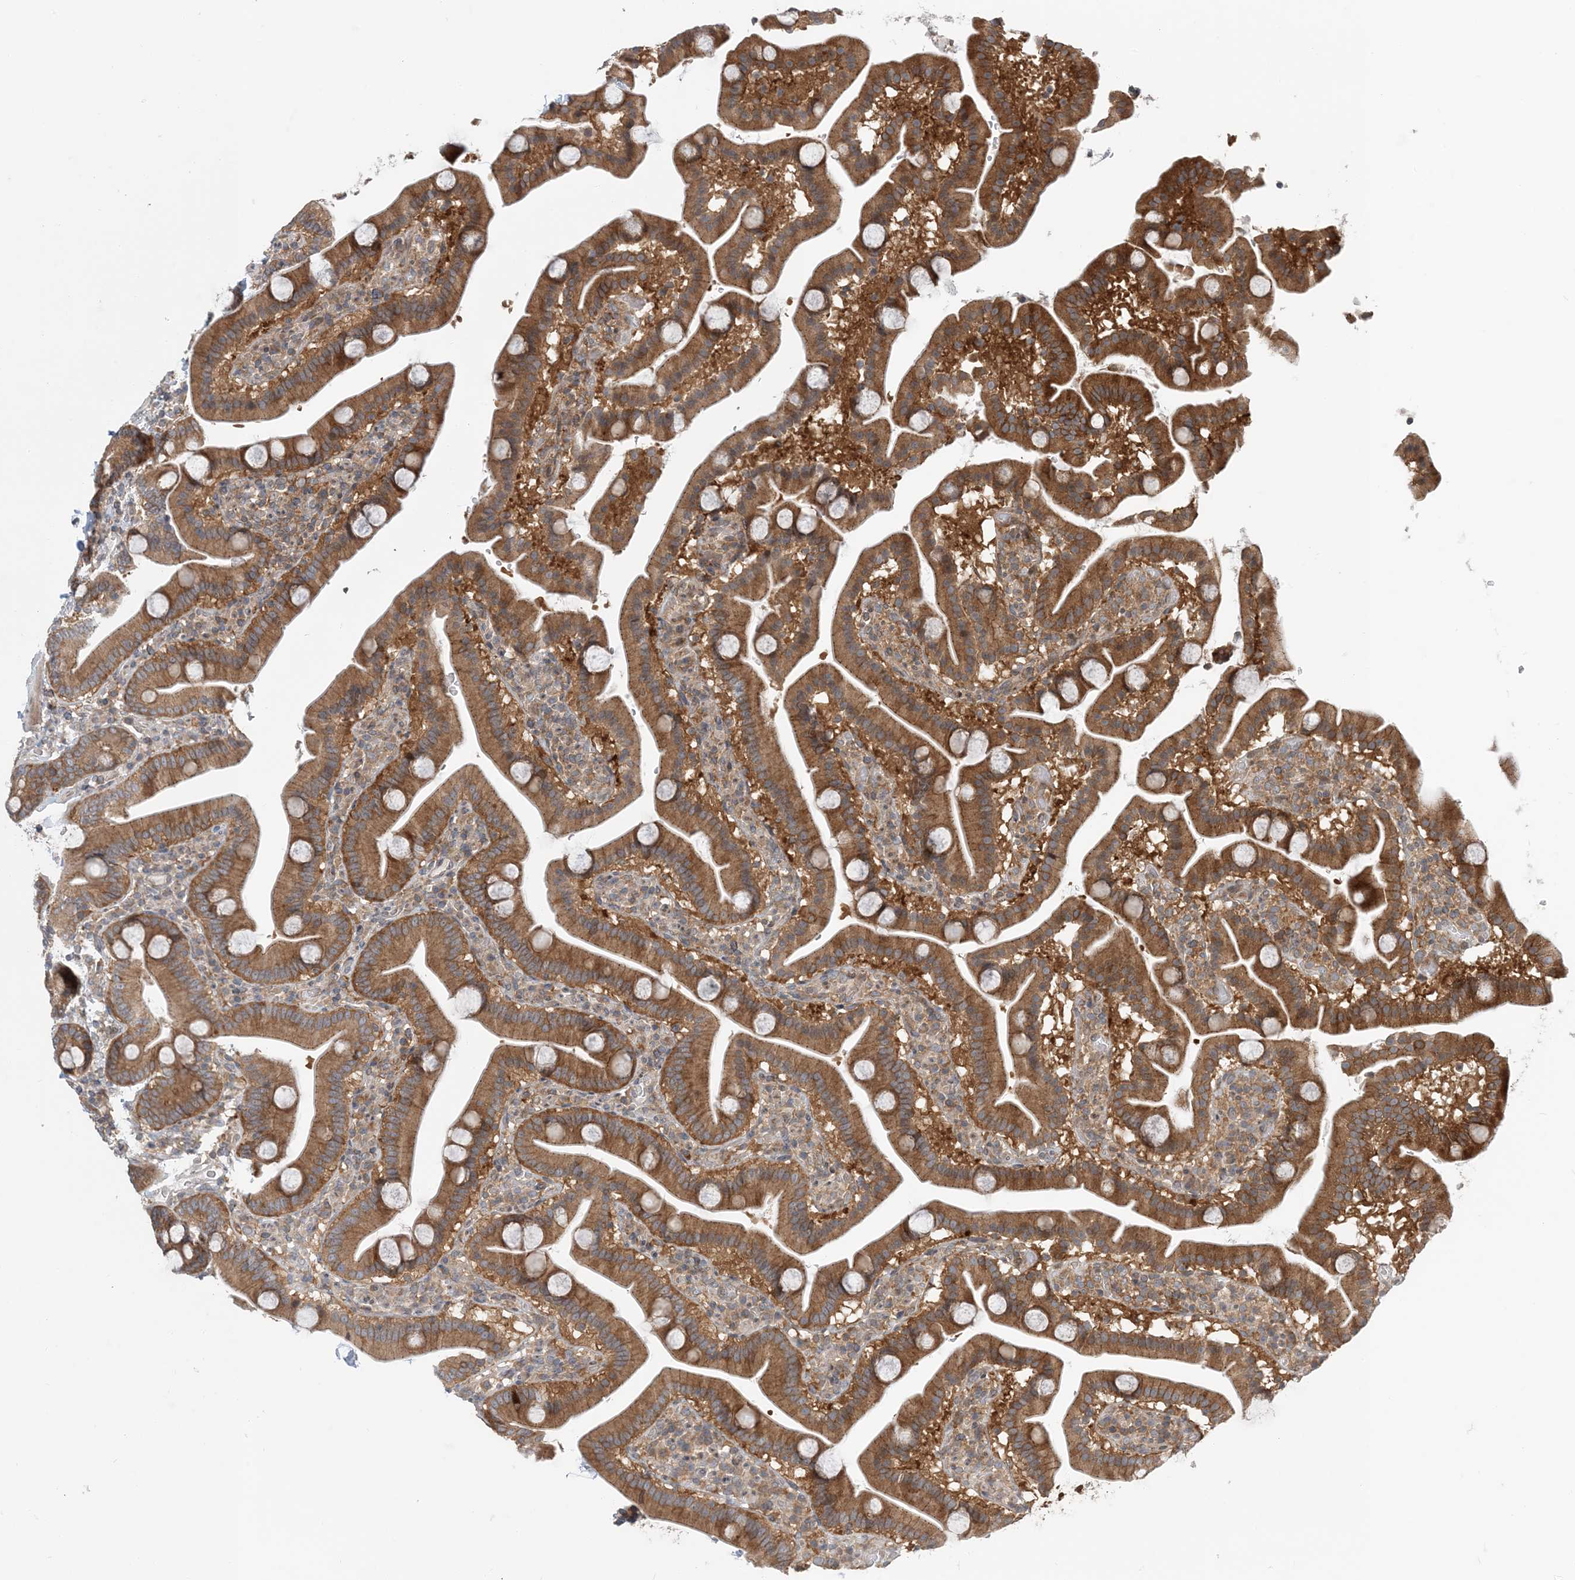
{"staining": {"intensity": "strong", "quantity": ">75%", "location": "cytoplasmic/membranous"}, "tissue": "duodenum", "cell_type": "Glandular cells", "image_type": "normal", "snomed": [{"axis": "morphology", "description": "Normal tissue, NOS"}, {"axis": "topography", "description": "Duodenum"}], "caption": "The photomicrograph displays a brown stain indicating the presence of a protein in the cytoplasmic/membranous of glandular cells in duodenum. (brown staining indicates protein expression, while blue staining denotes nuclei).", "gene": "ATP13A2", "patient": {"sex": "male", "age": 55}}